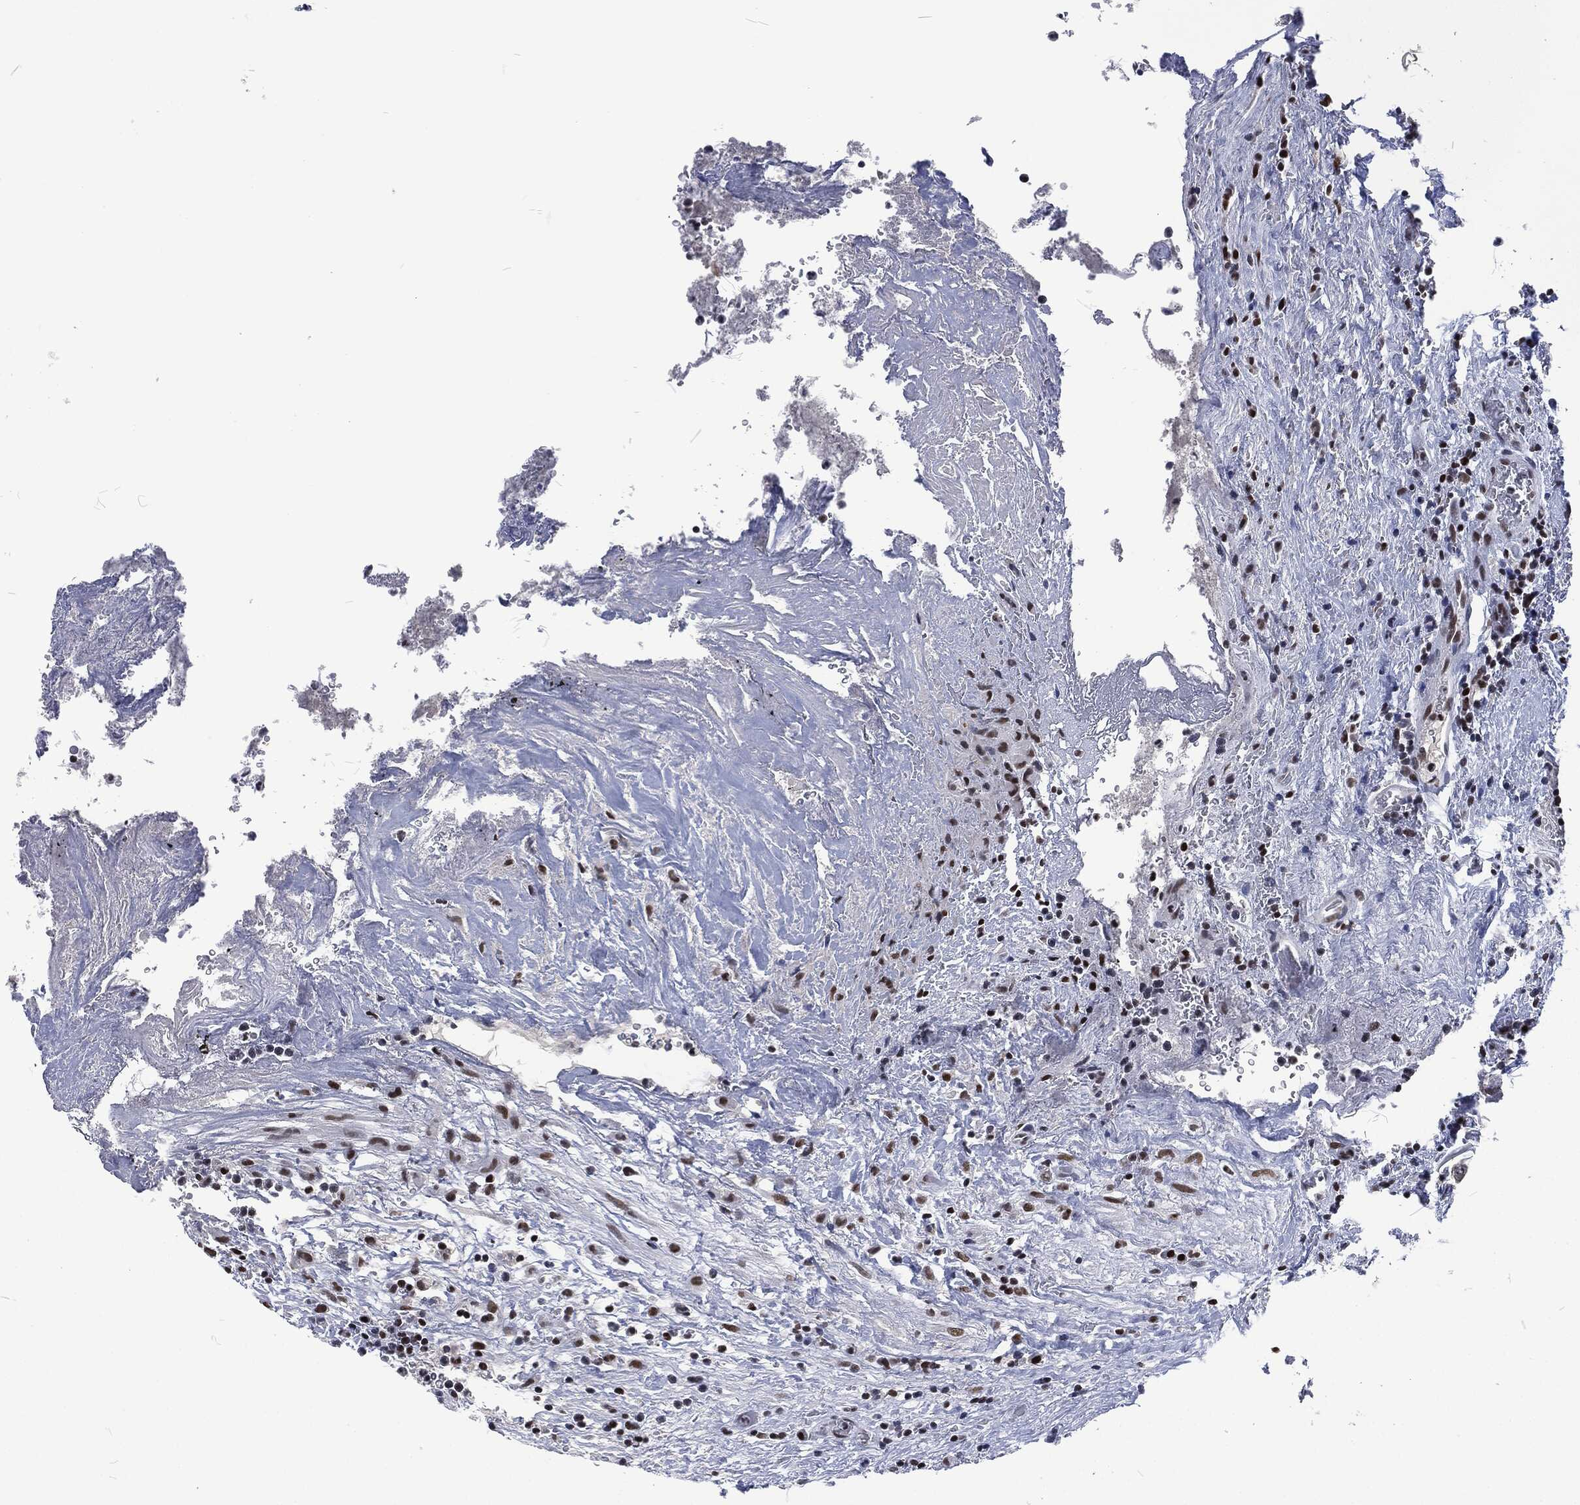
{"staining": {"intensity": "strong", "quantity": "25%-75%", "location": "nuclear"}, "tissue": "urothelial cancer", "cell_type": "Tumor cells", "image_type": "cancer", "snomed": [{"axis": "morphology", "description": "Urothelial carcinoma, High grade"}, {"axis": "topography", "description": "Urinary bladder"}], "caption": "Urothelial cancer tissue reveals strong nuclear expression in about 25%-75% of tumor cells (DAB IHC, brown staining for protein, blue staining for nuclei).", "gene": "DCPS", "patient": {"sex": "female", "age": 41}}